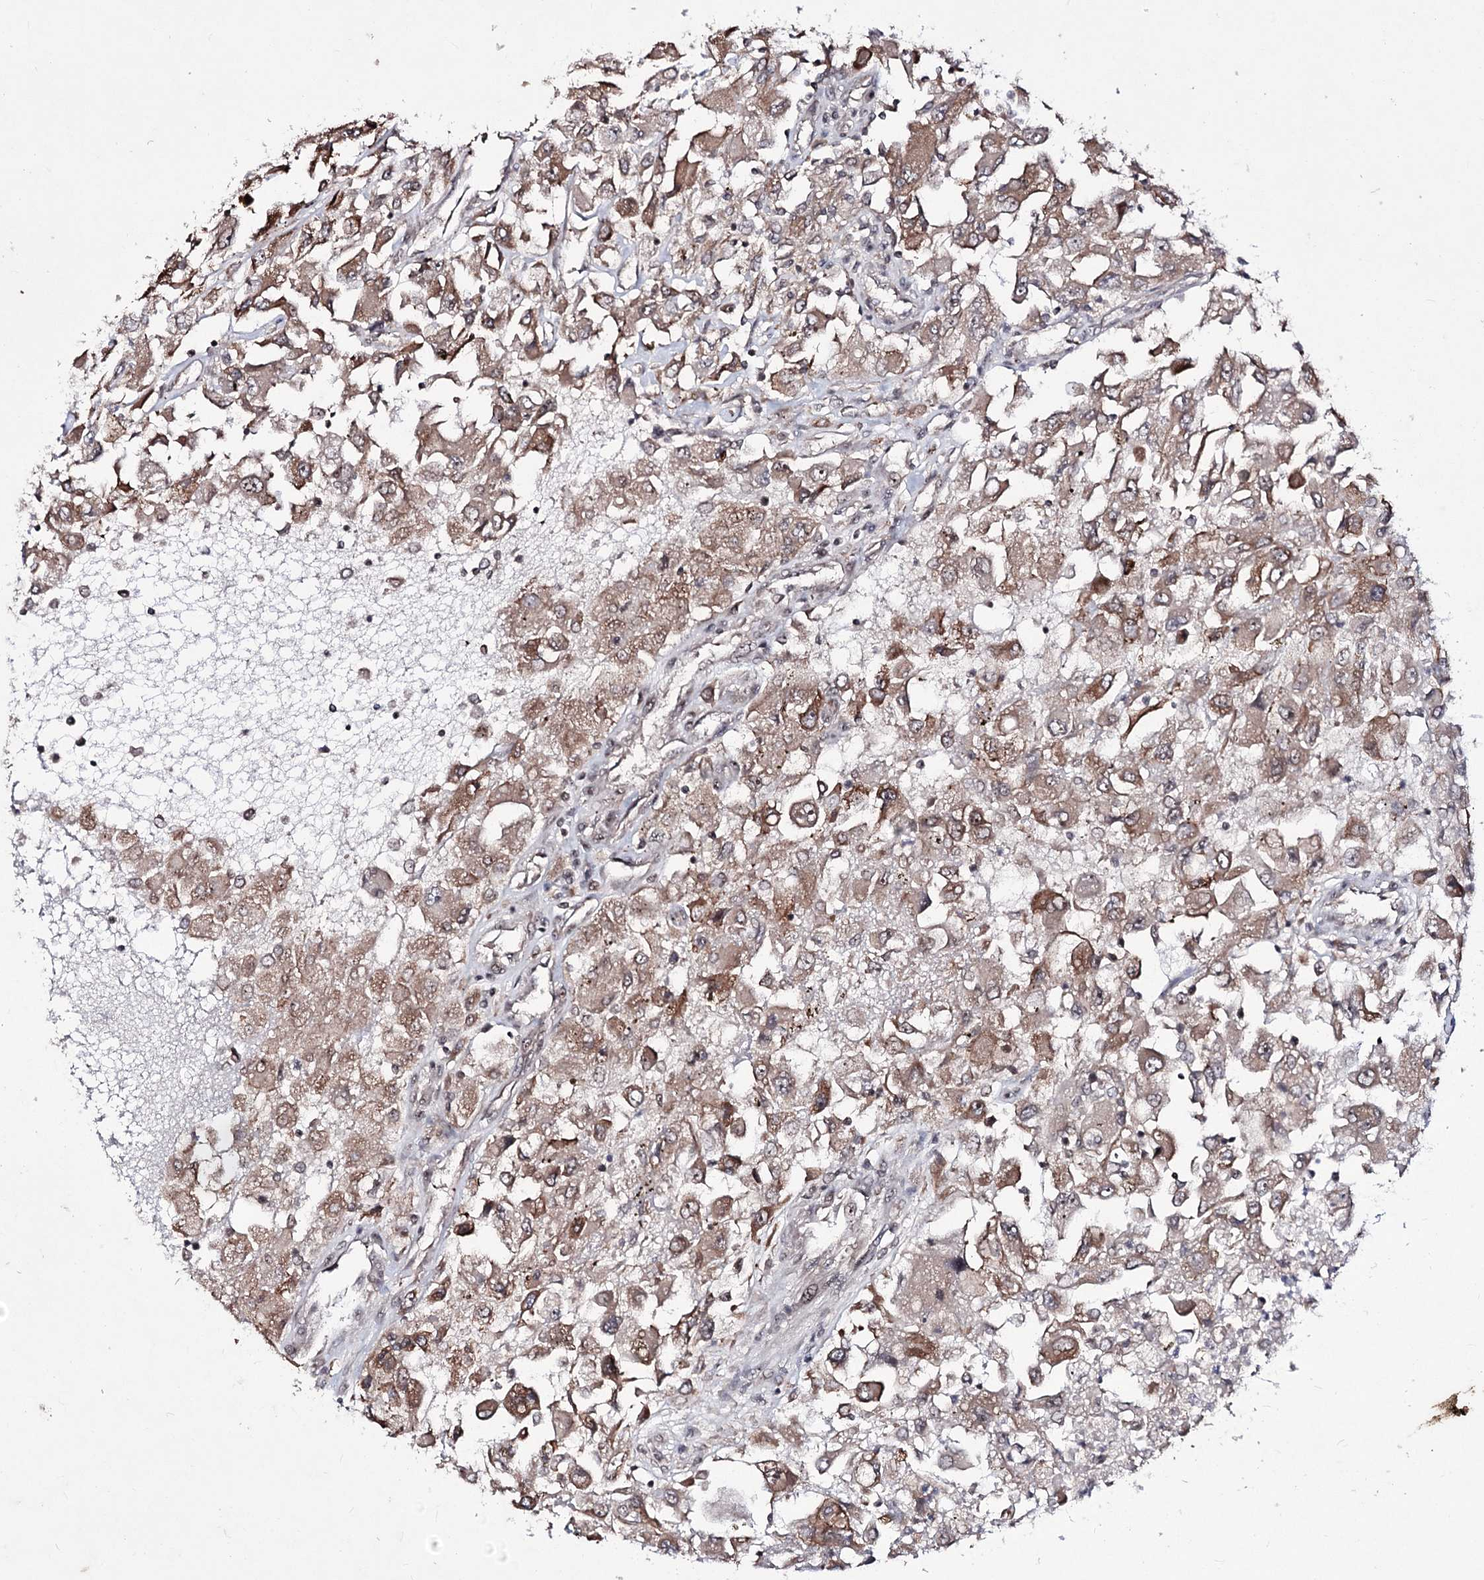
{"staining": {"intensity": "moderate", "quantity": ">75%", "location": "cytoplasmic/membranous,nuclear"}, "tissue": "renal cancer", "cell_type": "Tumor cells", "image_type": "cancer", "snomed": [{"axis": "morphology", "description": "Adenocarcinoma, NOS"}, {"axis": "topography", "description": "Kidney"}], "caption": "The histopathology image exhibits a brown stain indicating the presence of a protein in the cytoplasmic/membranous and nuclear of tumor cells in renal adenocarcinoma.", "gene": "VGLL4", "patient": {"sex": "female", "age": 52}}